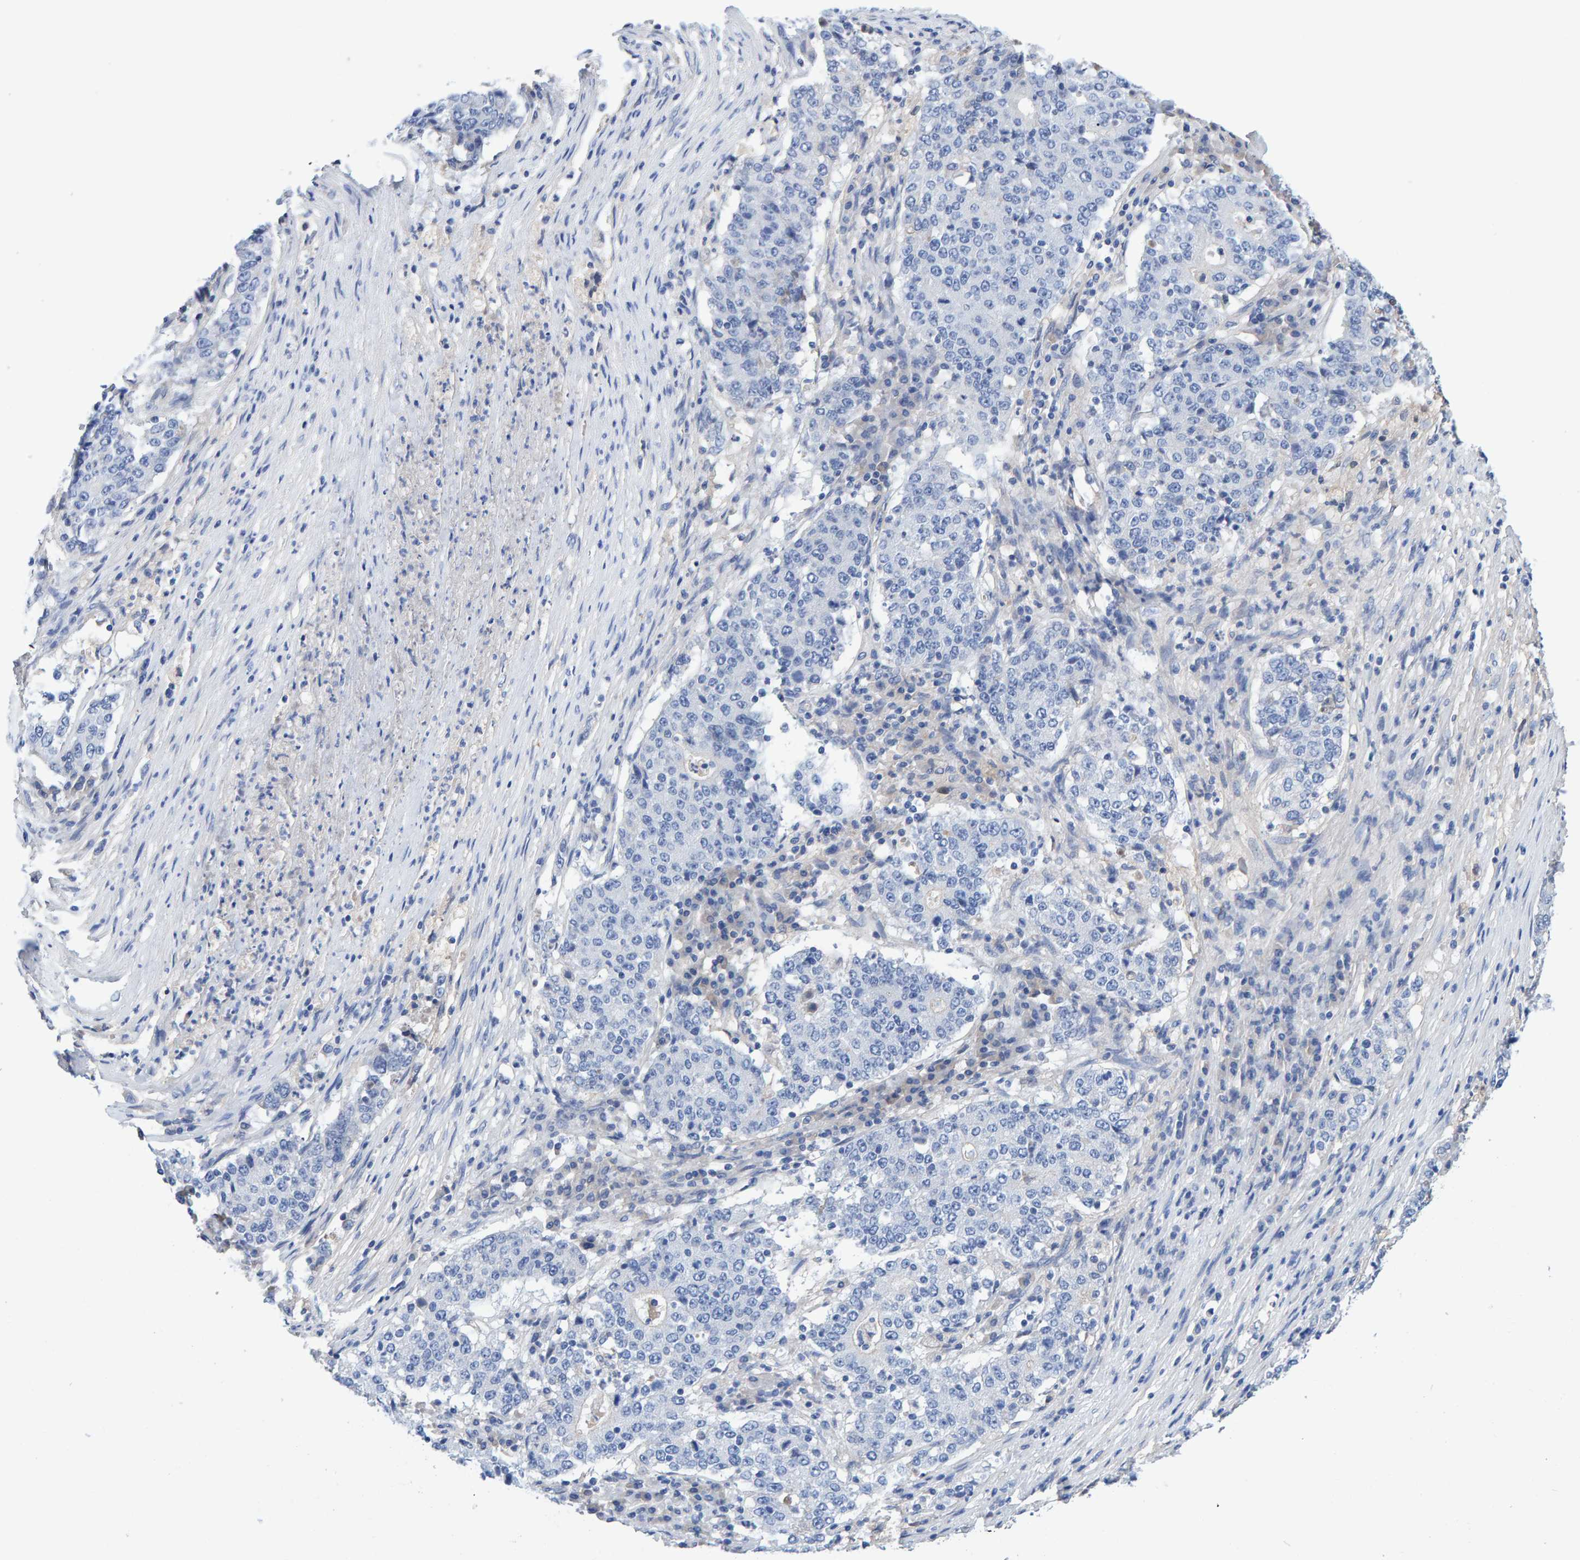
{"staining": {"intensity": "negative", "quantity": "none", "location": "none"}, "tissue": "stomach cancer", "cell_type": "Tumor cells", "image_type": "cancer", "snomed": [{"axis": "morphology", "description": "Adenocarcinoma, NOS"}, {"axis": "topography", "description": "Stomach"}], "caption": "A high-resolution micrograph shows immunohistochemistry (IHC) staining of stomach adenocarcinoma, which reveals no significant positivity in tumor cells.", "gene": "EFR3A", "patient": {"sex": "male", "age": 59}}